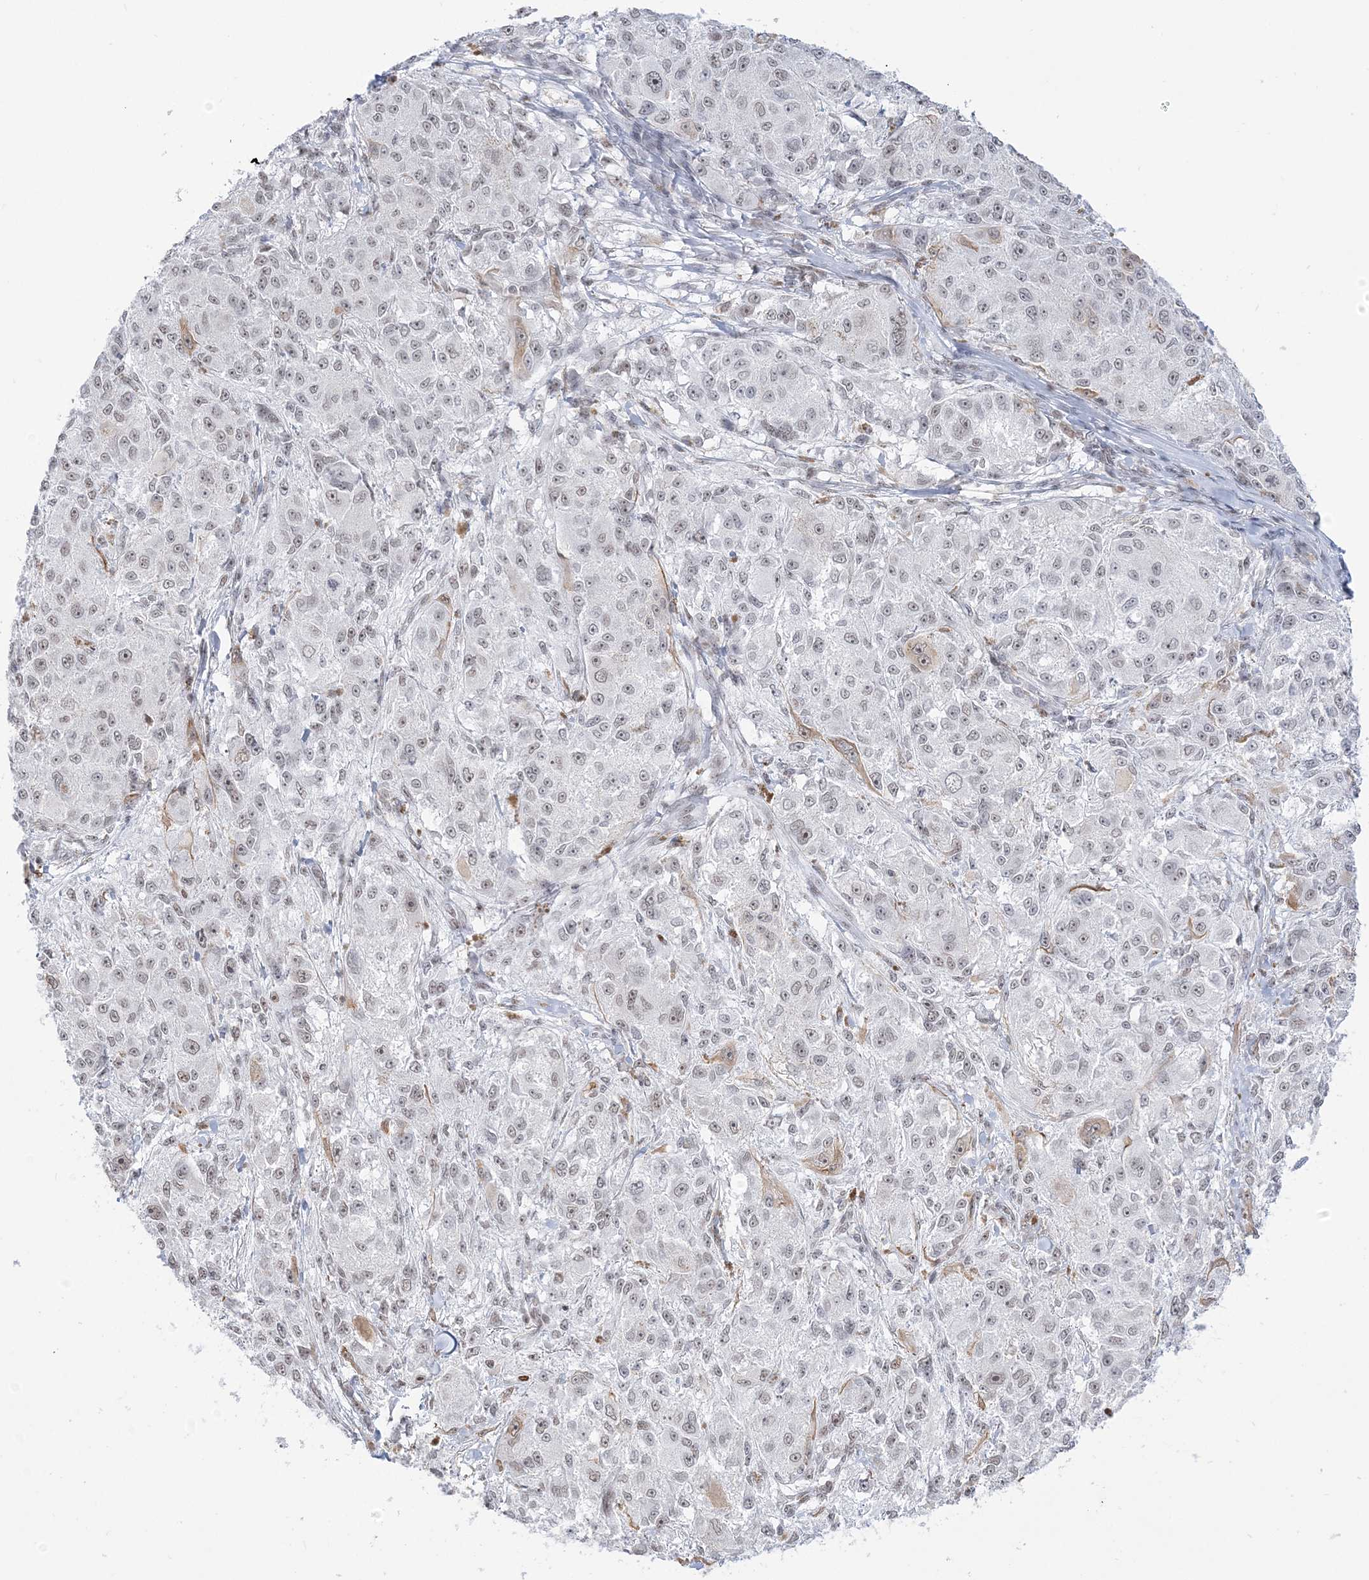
{"staining": {"intensity": "negative", "quantity": "none", "location": "none"}, "tissue": "melanoma", "cell_type": "Tumor cells", "image_type": "cancer", "snomed": [{"axis": "morphology", "description": "Necrosis, NOS"}, {"axis": "morphology", "description": "Malignant melanoma, NOS"}, {"axis": "topography", "description": "Skin"}], "caption": "The image exhibits no staining of tumor cells in melanoma.", "gene": "DDX21", "patient": {"sex": "female", "age": 87}}